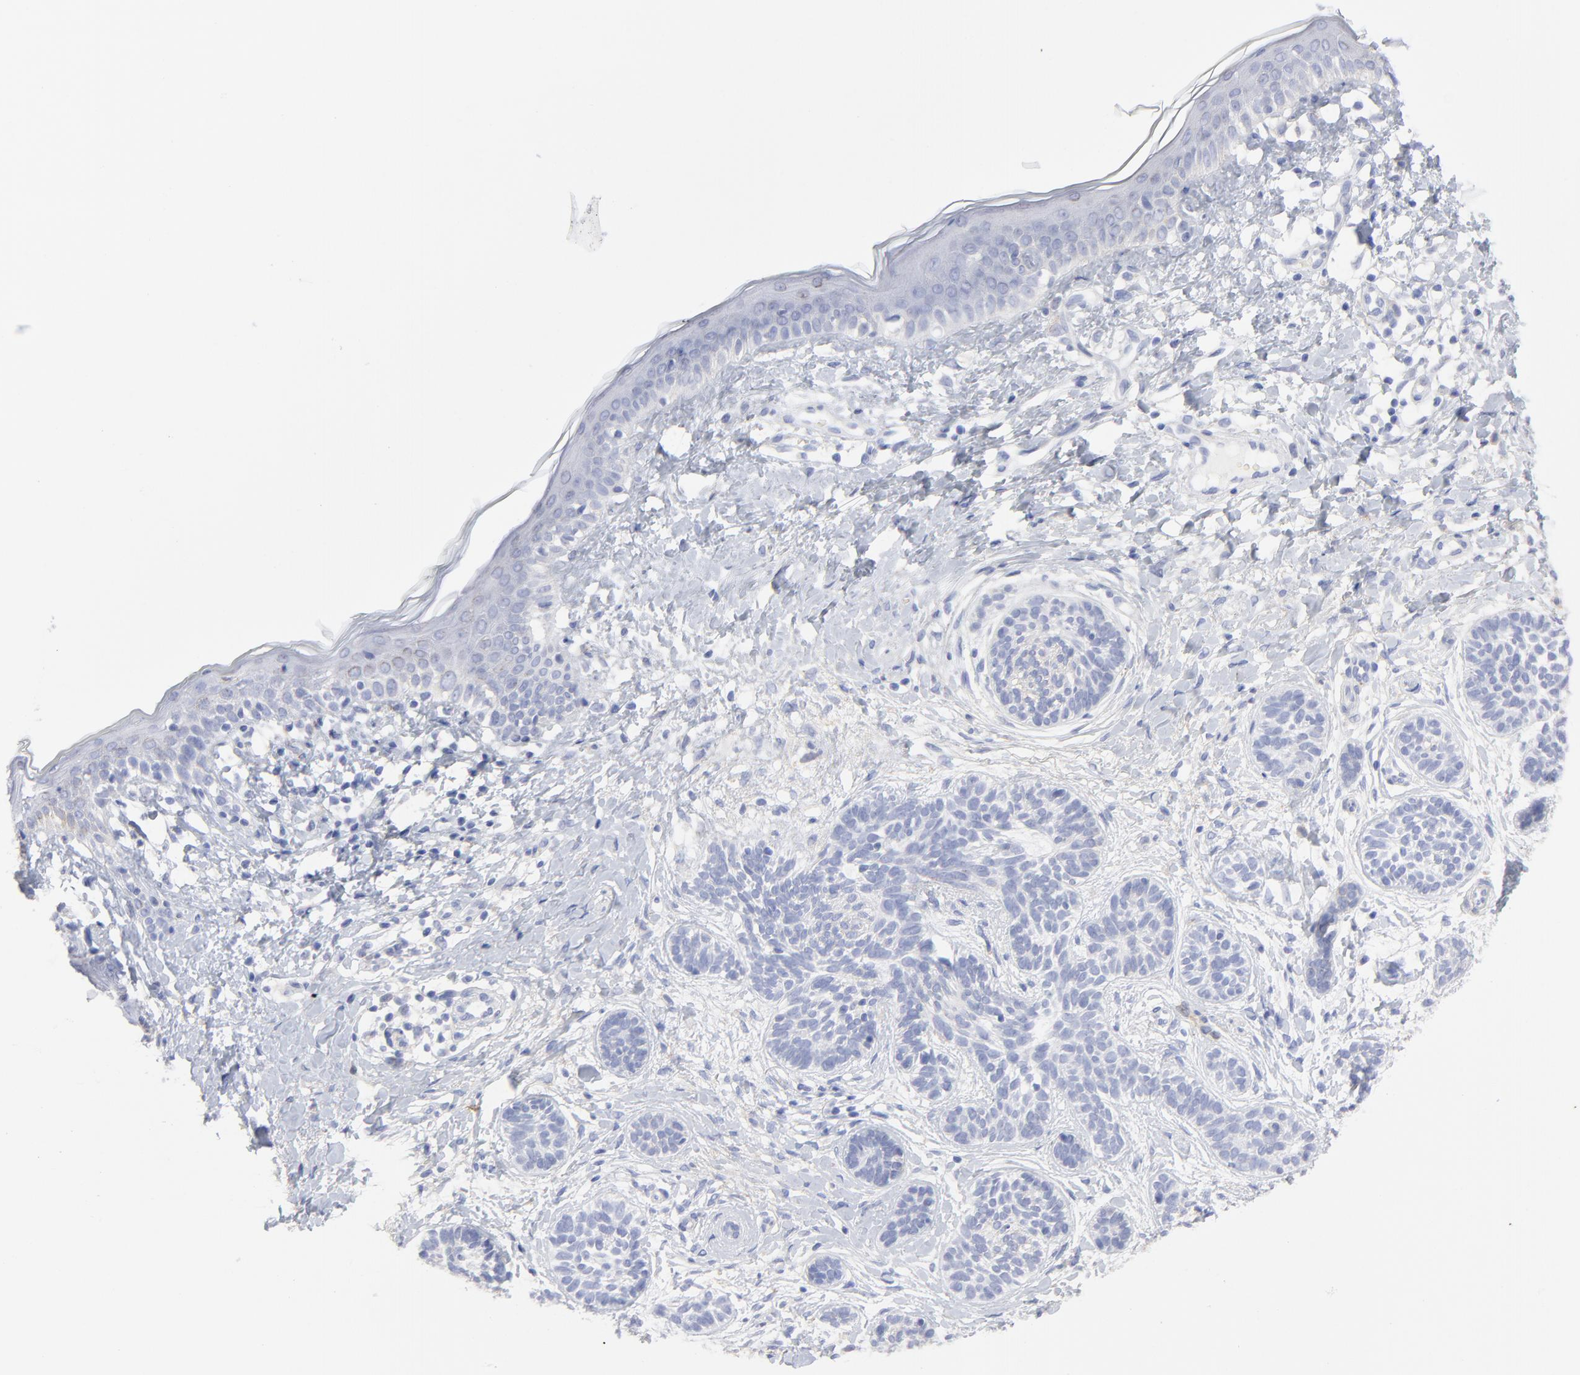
{"staining": {"intensity": "negative", "quantity": "none", "location": "none"}, "tissue": "skin cancer", "cell_type": "Tumor cells", "image_type": "cancer", "snomed": [{"axis": "morphology", "description": "Normal tissue, NOS"}, {"axis": "morphology", "description": "Basal cell carcinoma"}, {"axis": "topography", "description": "Skin"}], "caption": "The micrograph reveals no staining of tumor cells in basal cell carcinoma (skin). (Immunohistochemistry, brightfield microscopy, high magnification).", "gene": "CNTN3", "patient": {"sex": "male", "age": 63}}